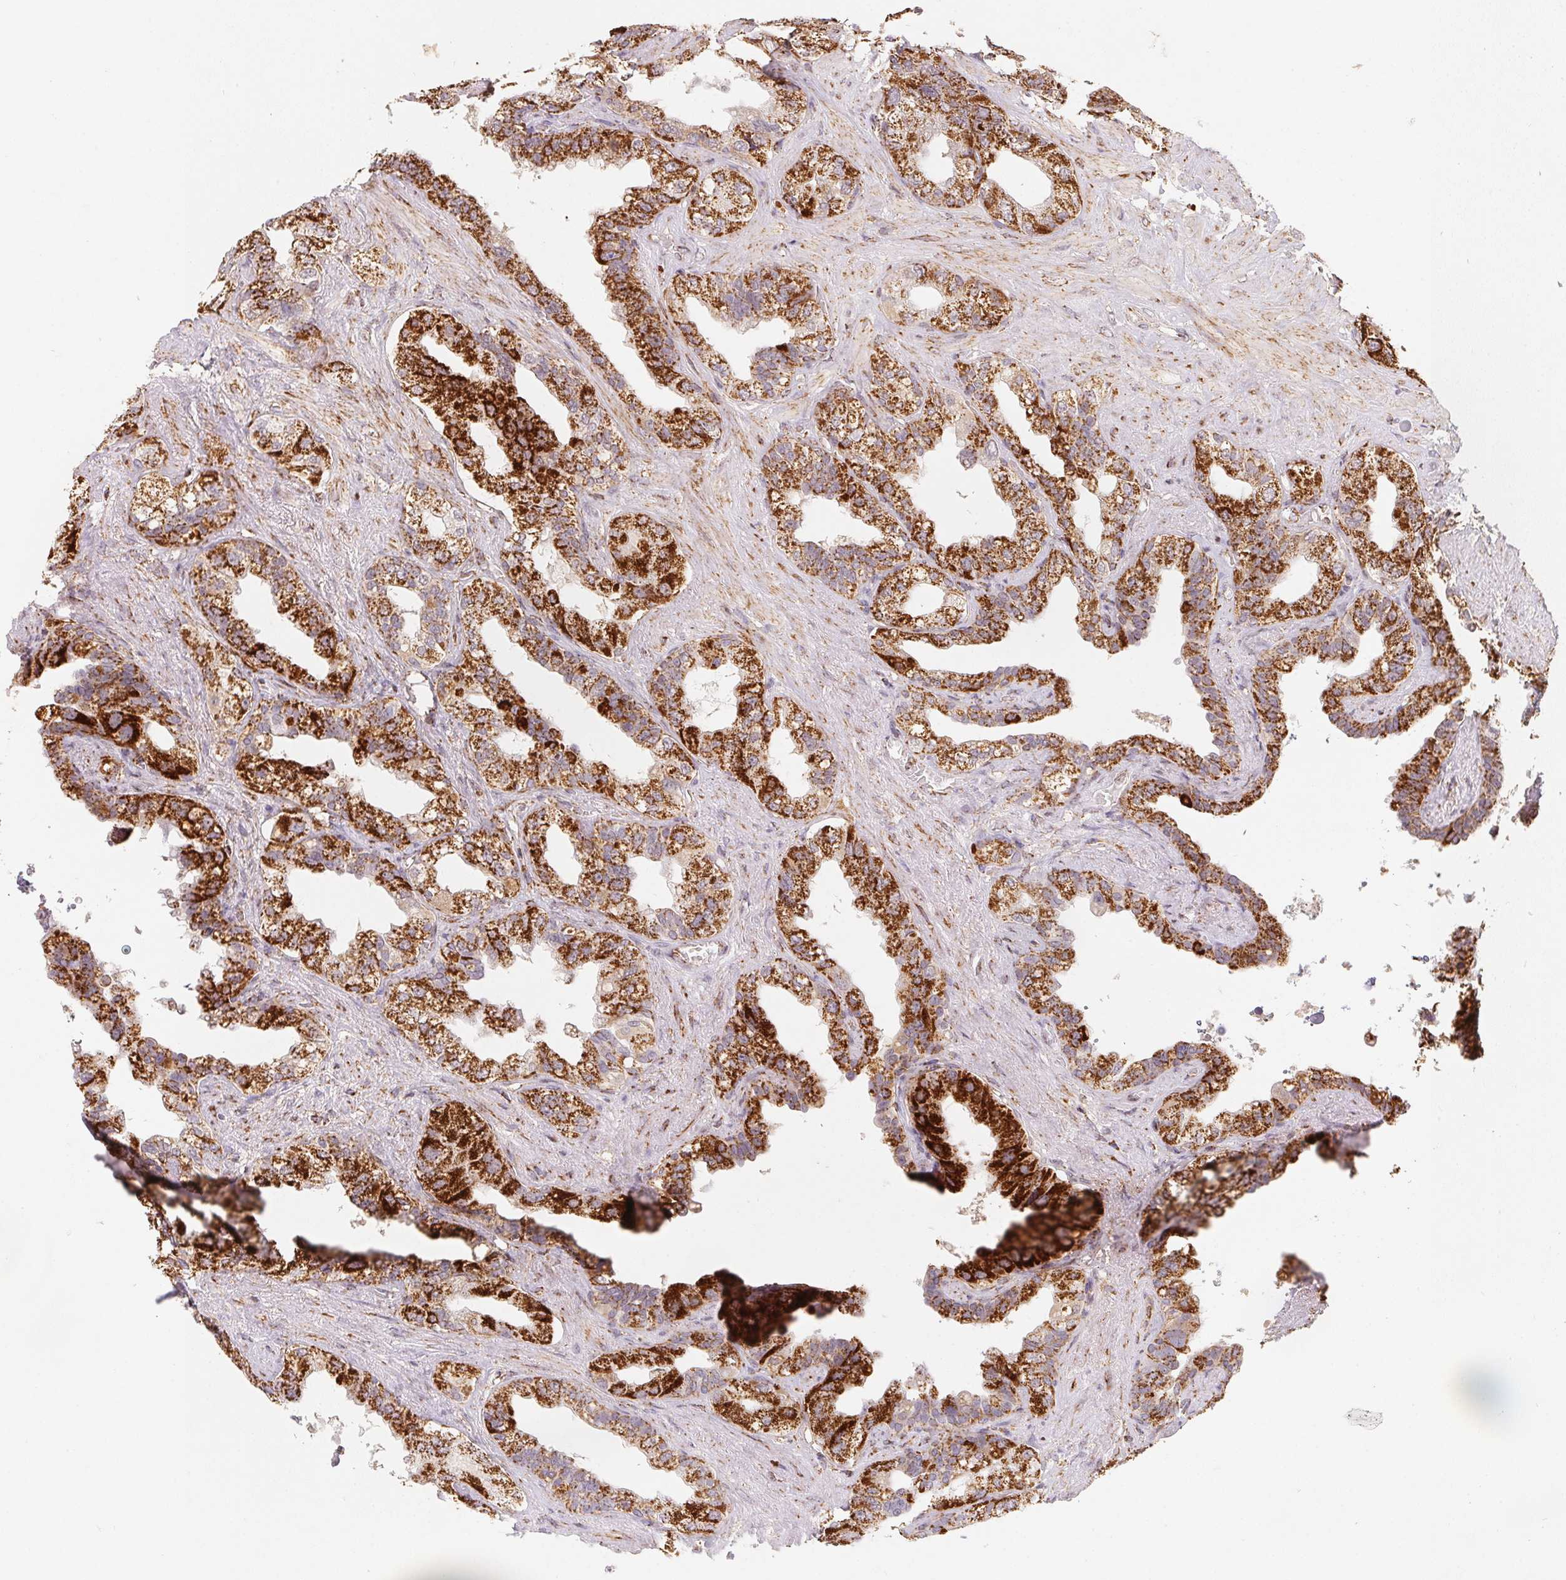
{"staining": {"intensity": "strong", "quantity": ">75%", "location": "cytoplasmic/membranous"}, "tissue": "seminal vesicle", "cell_type": "Glandular cells", "image_type": "normal", "snomed": [{"axis": "morphology", "description": "Normal tissue, NOS"}, {"axis": "topography", "description": "Seminal veicle"}, {"axis": "topography", "description": "Peripheral nerve tissue"}], "caption": "Benign seminal vesicle was stained to show a protein in brown. There is high levels of strong cytoplasmic/membranous positivity in approximately >75% of glandular cells. The staining was performed using DAB (3,3'-diaminobenzidine), with brown indicating positive protein expression. Nuclei are stained blue with hematoxylin.", "gene": "NDUFS6", "patient": {"sex": "male", "age": 76}}